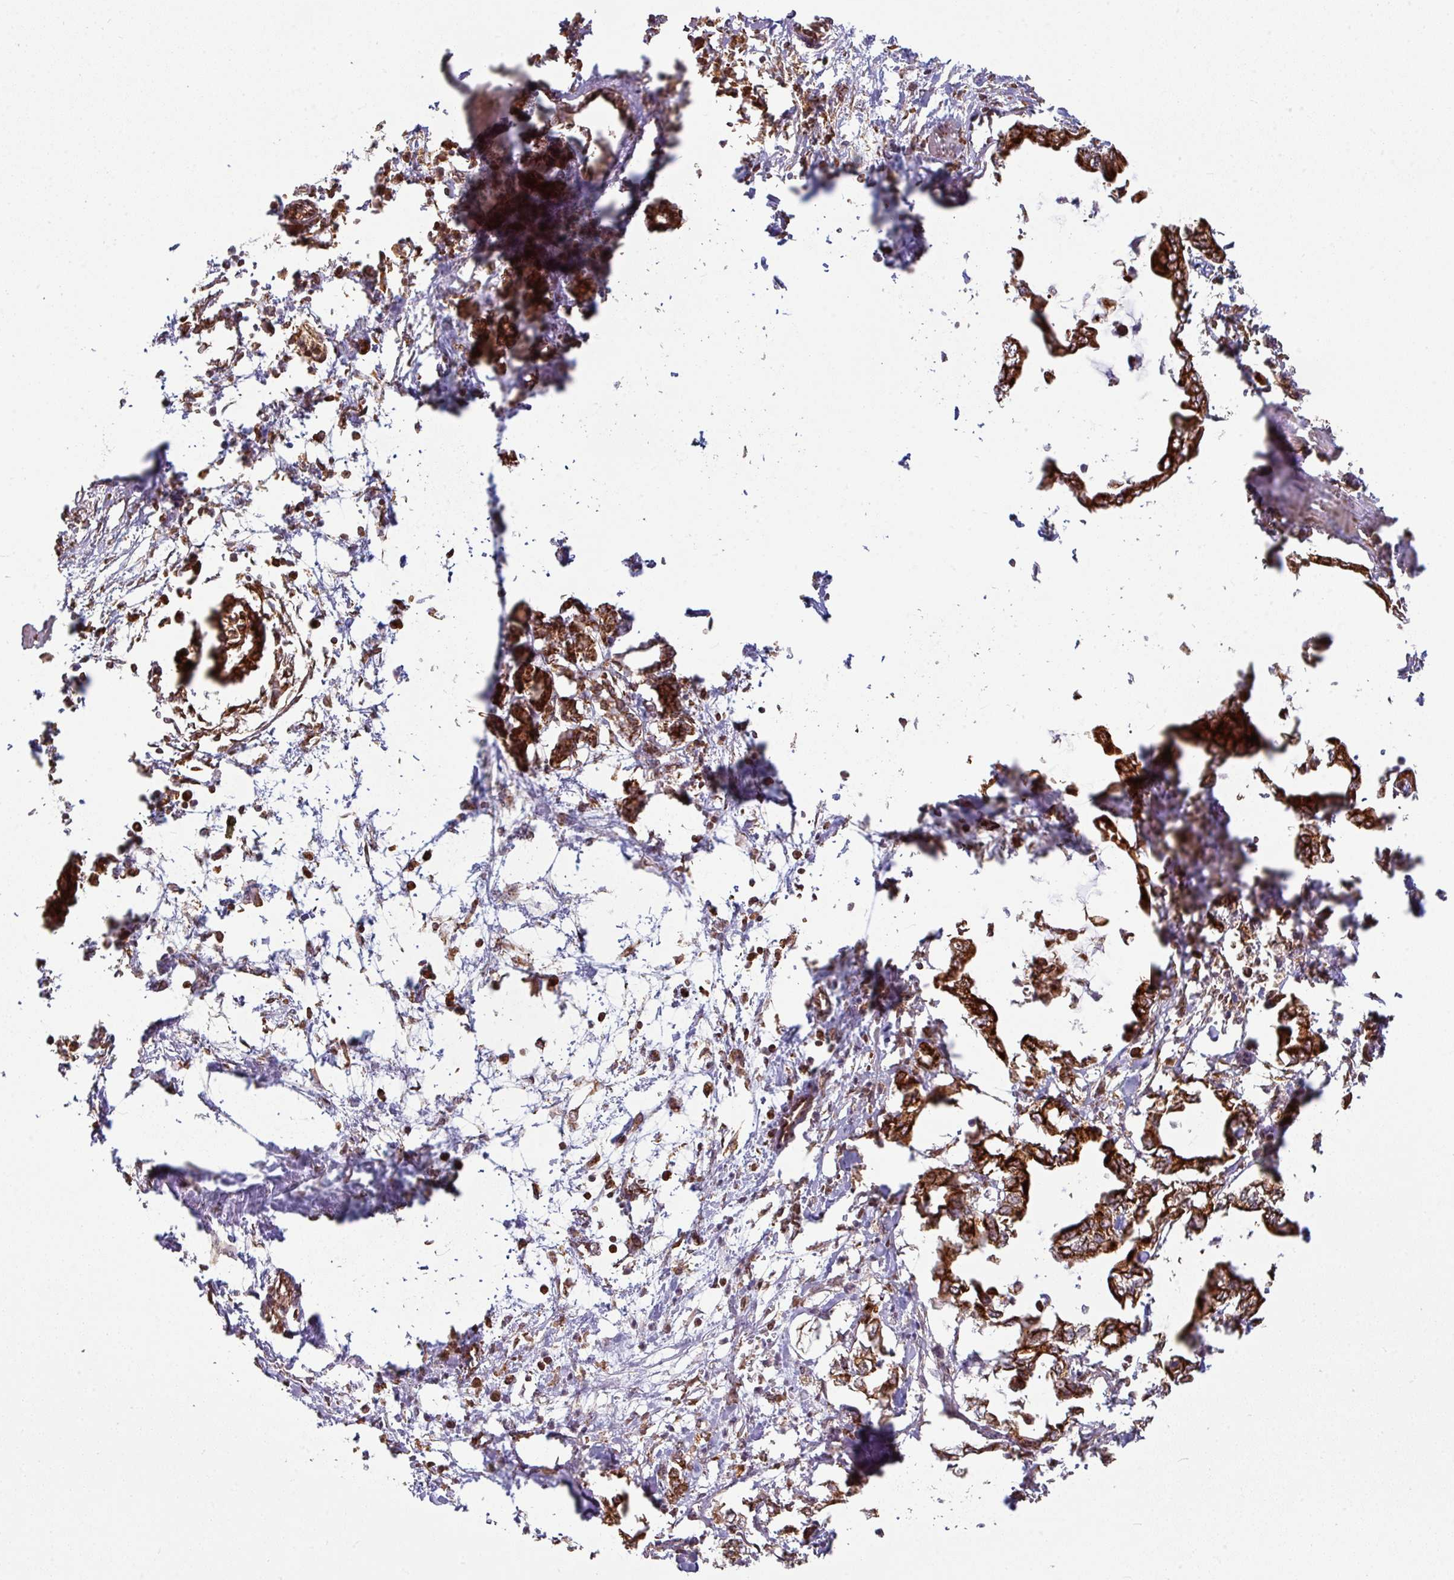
{"staining": {"intensity": "strong", "quantity": ">75%", "location": "cytoplasmic/membranous"}, "tissue": "pancreatic cancer", "cell_type": "Tumor cells", "image_type": "cancer", "snomed": [{"axis": "morphology", "description": "Adenocarcinoma, NOS"}, {"axis": "topography", "description": "Pancreas"}], "caption": "IHC of human adenocarcinoma (pancreatic) displays high levels of strong cytoplasmic/membranous positivity in about >75% of tumor cells.", "gene": "TRAP1", "patient": {"sex": "male", "age": 61}}